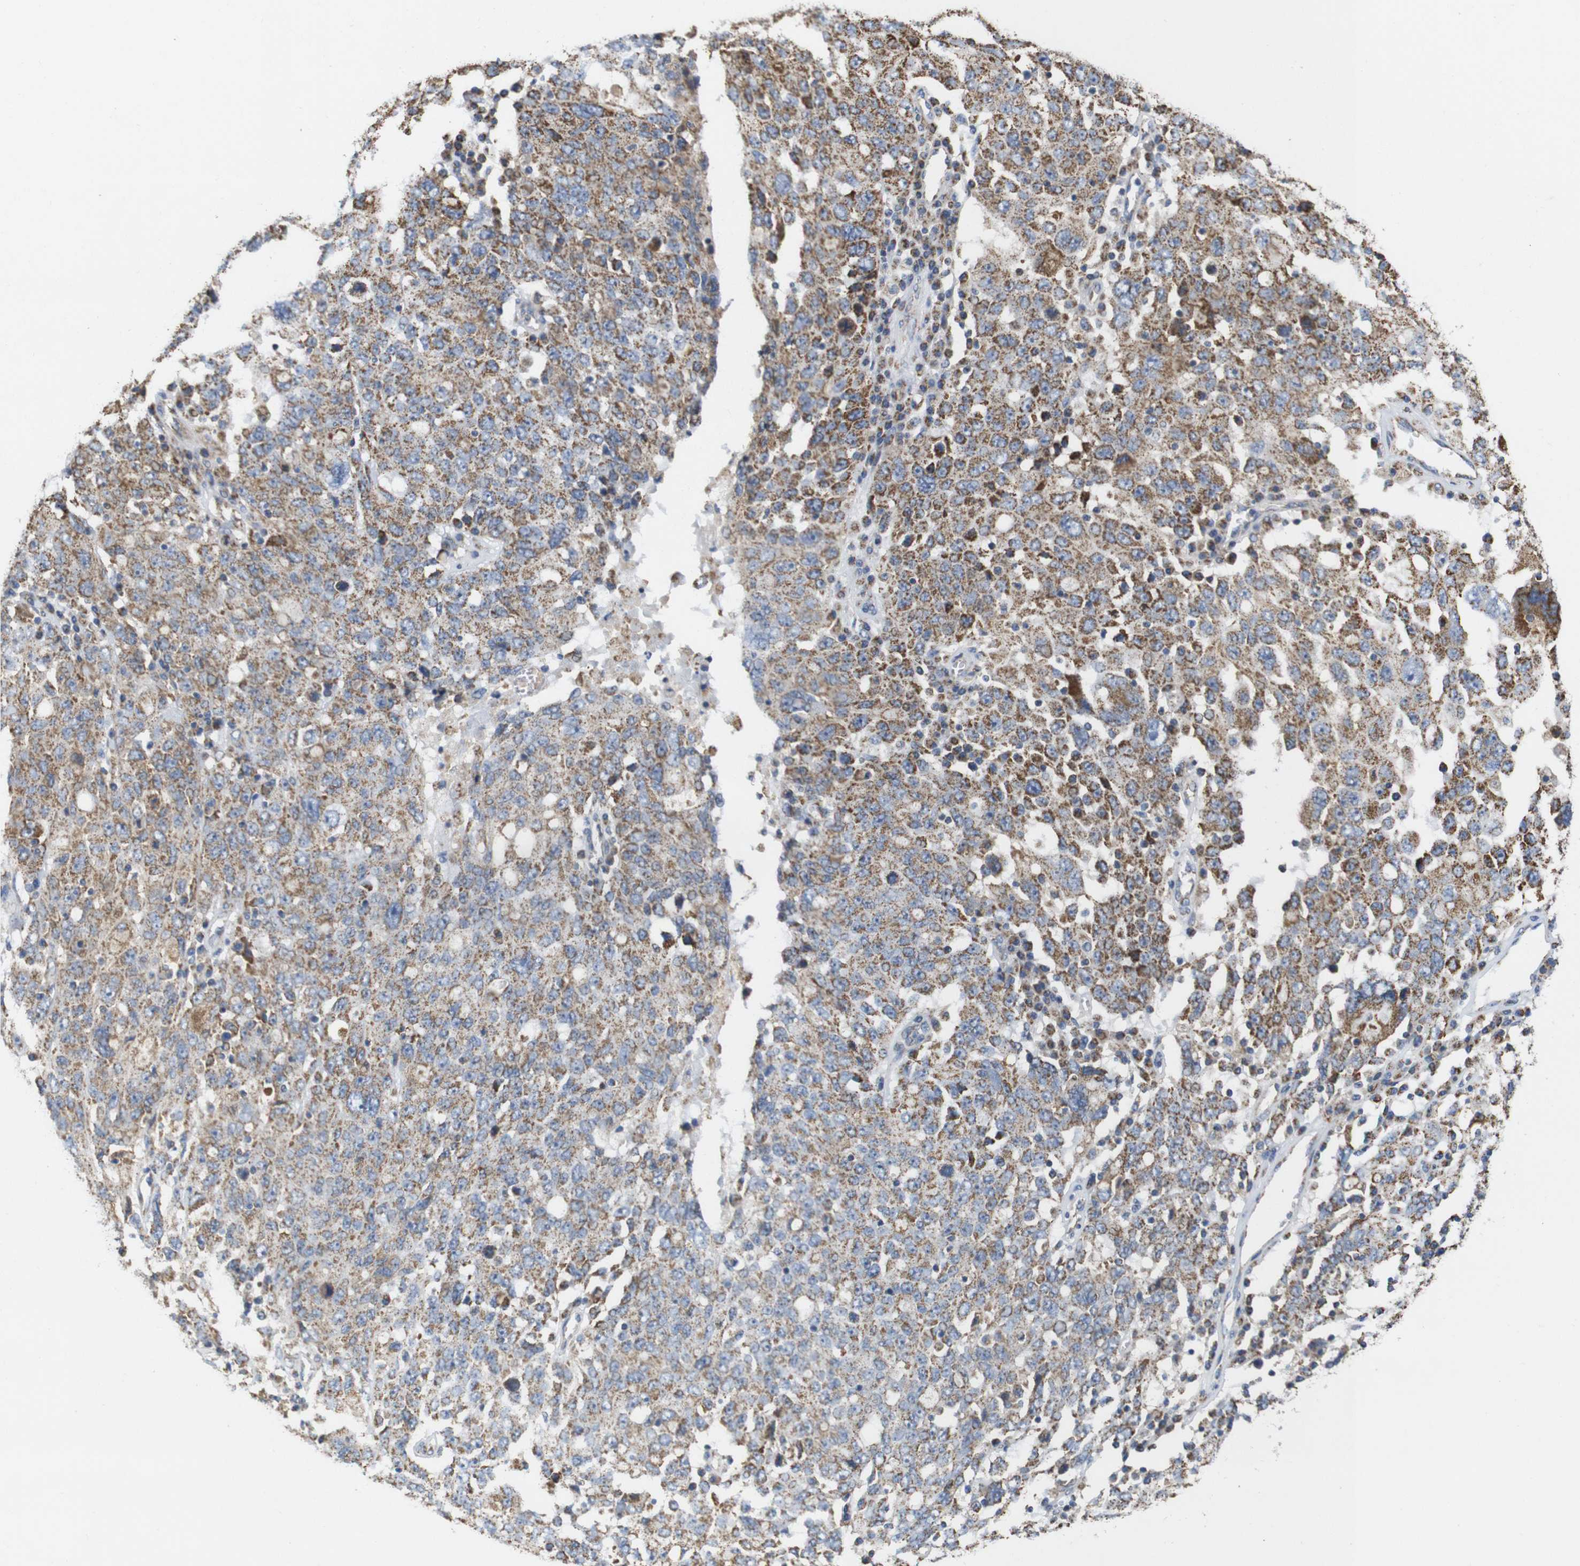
{"staining": {"intensity": "moderate", "quantity": ">75%", "location": "cytoplasmic/membranous"}, "tissue": "ovarian cancer", "cell_type": "Tumor cells", "image_type": "cancer", "snomed": [{"axis": "morphology", "description": "Carcinoma, endometroid"}, {"axis": "topography", "description": "Ovary"}], "caption": "Endometroid carcinoma (ovarian) stained with IHC shows moderate cytoplasmic/membranous staining in about >75% of tumor cells.", "gene": "FAM171B", "patient": {"sex": "female", "age": 62}}